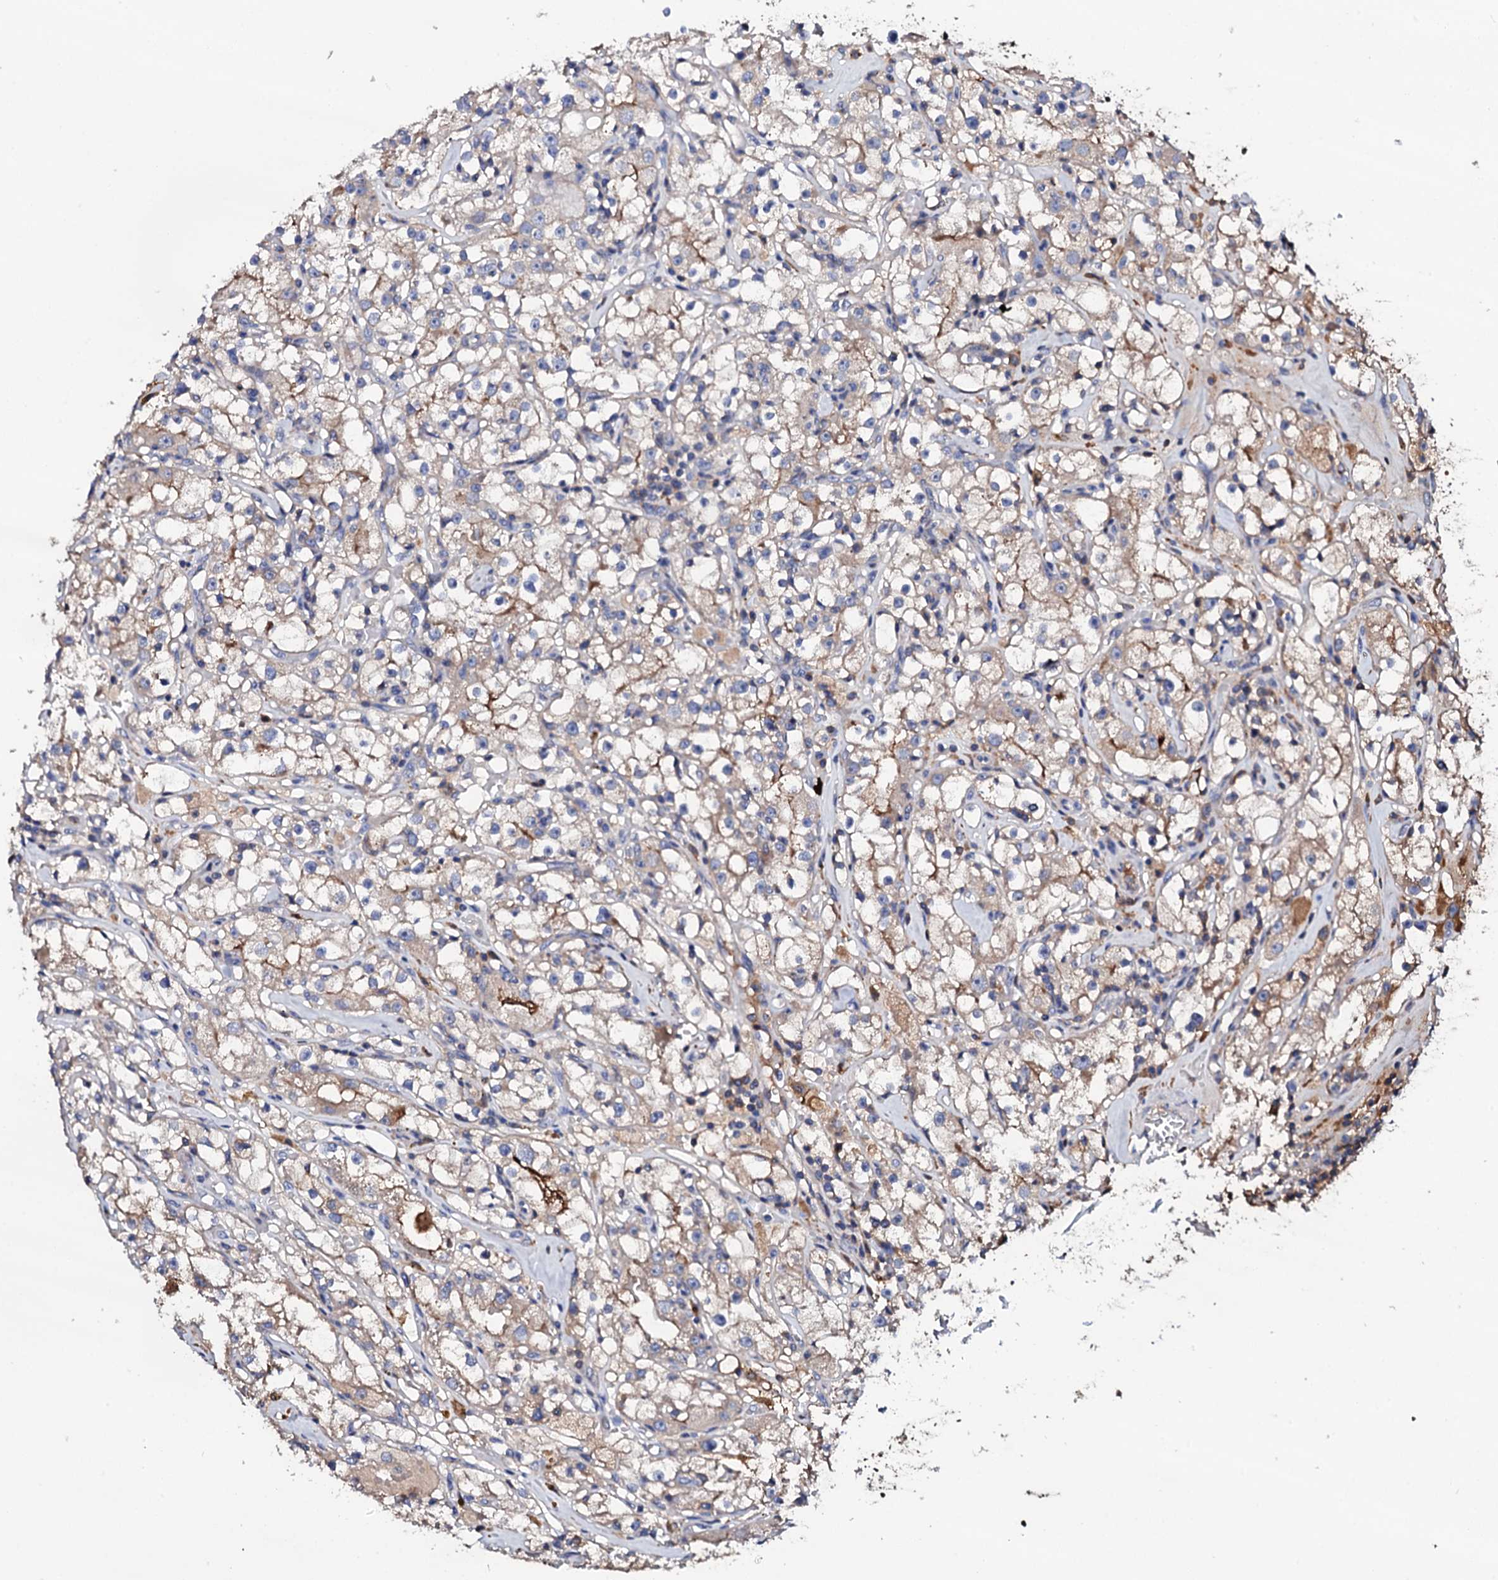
{"staining": {"intensity": "weak", "quantity": "<25%", "location": "cytoplasmic/membranous"}, "tissue": "renal cancer", "cell_type": "Tumor cells", "image_type": "cancer", "snomed": [{"axis": "morphology", "description": "Adenocarcinoma, NOS"}, {"axis": "topography", "description": "Kidney"}], "caption": "The micrograph shows no significant staining in tumor cells of adenocarcinoma (renal).", "gene": "TCAF2", "patient": {"sex": "male", "age": 56}}